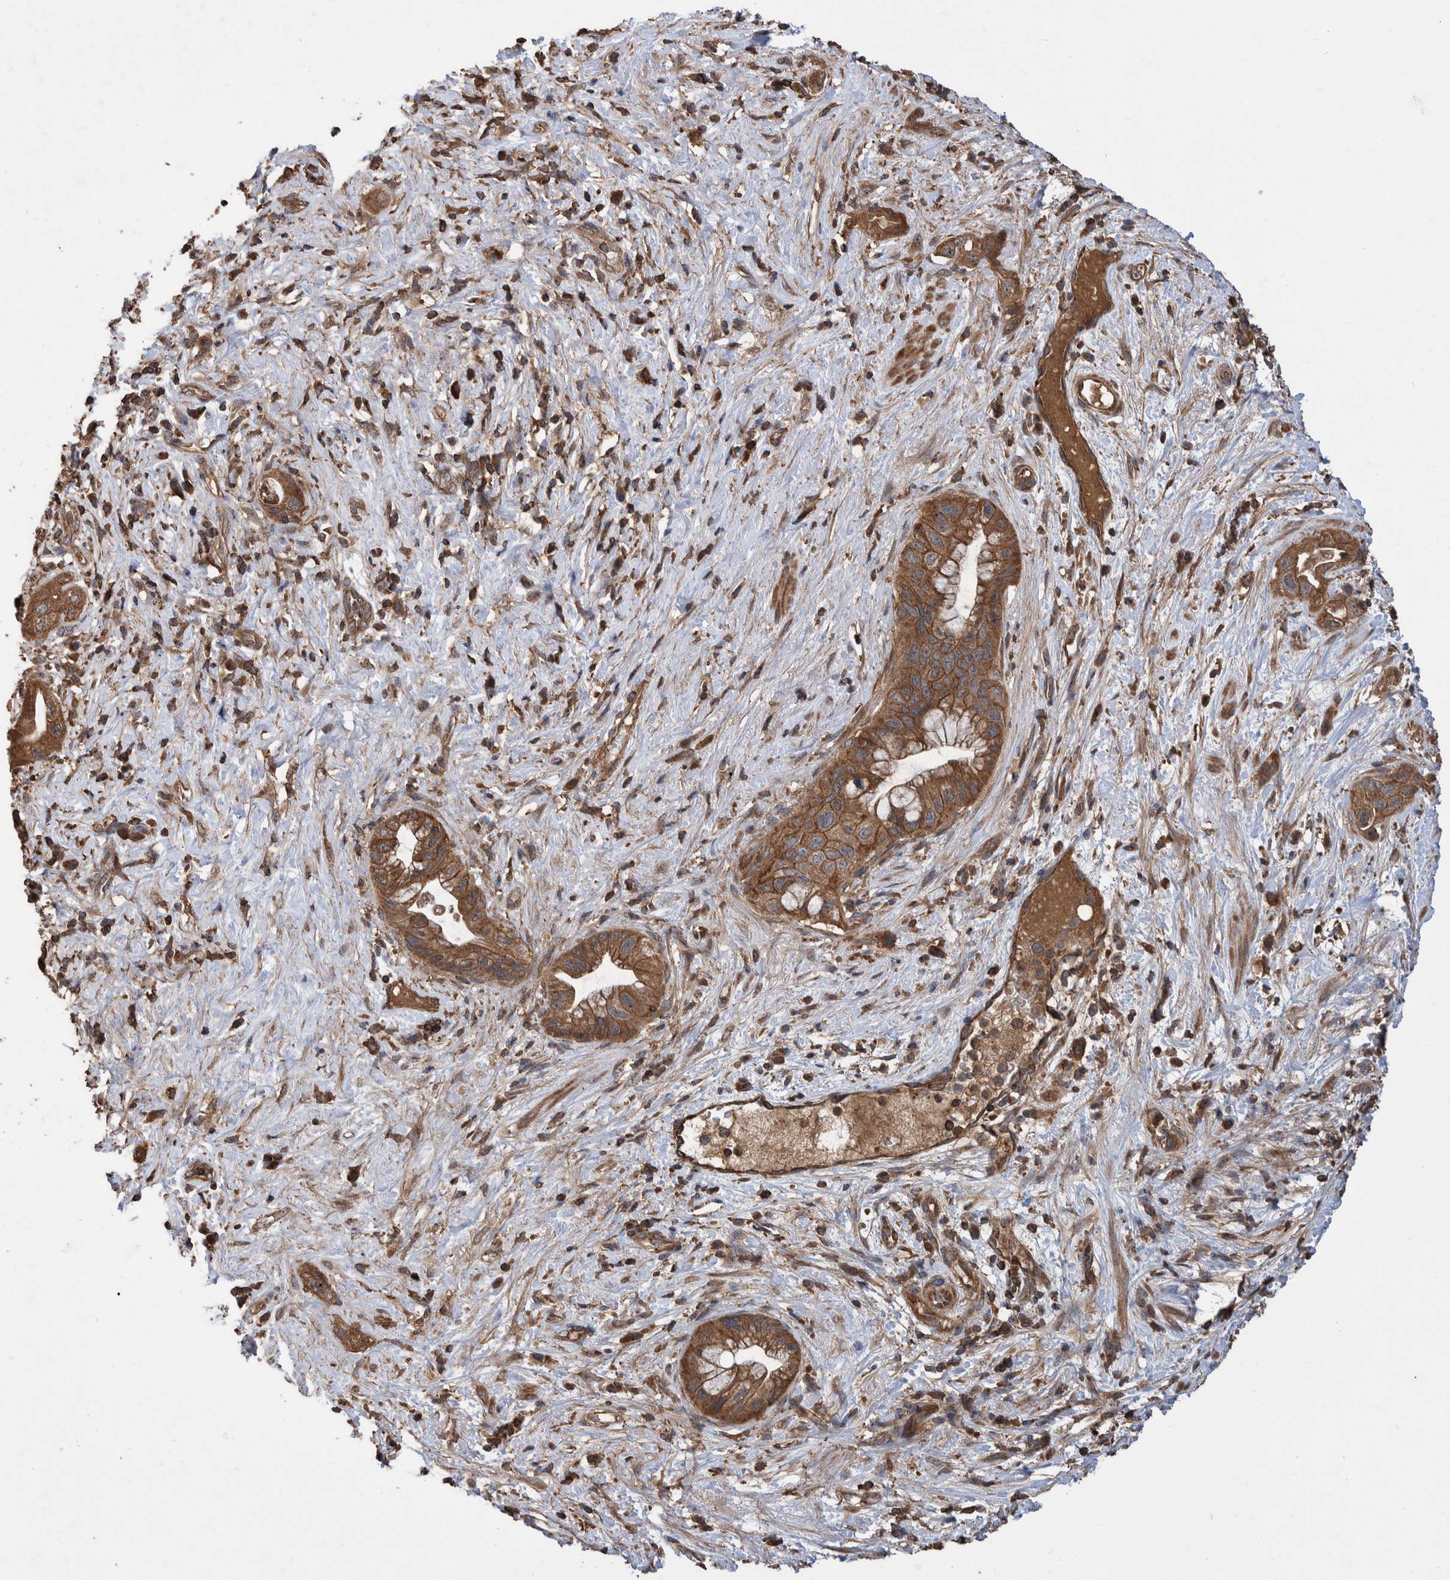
{"staining": {"intensity": "moderate", "quantity": ">75%", "location": "cytoplasmic/membranous"}, "tissue": "pancreatic cancer", "cell_type": "Tumor cells", "image_type": "cancer", "snomed": [{"axis": "morphology", "description": "Adenocarcinoma, NOS"}, {"axis": "topography", "description": "Pancreas"}], "caption": "This micrograph reveals pancreatic adenocarcinoma stained with immunohistochemistry (IHC) to label a protein in brown. The cytoplasmic/membranous of tumor cells show moderate positivity for the protein. Nuclei are counter-stained blue.", "gene": "VBP1", "patient": {"sex": "female", "age": 73}}